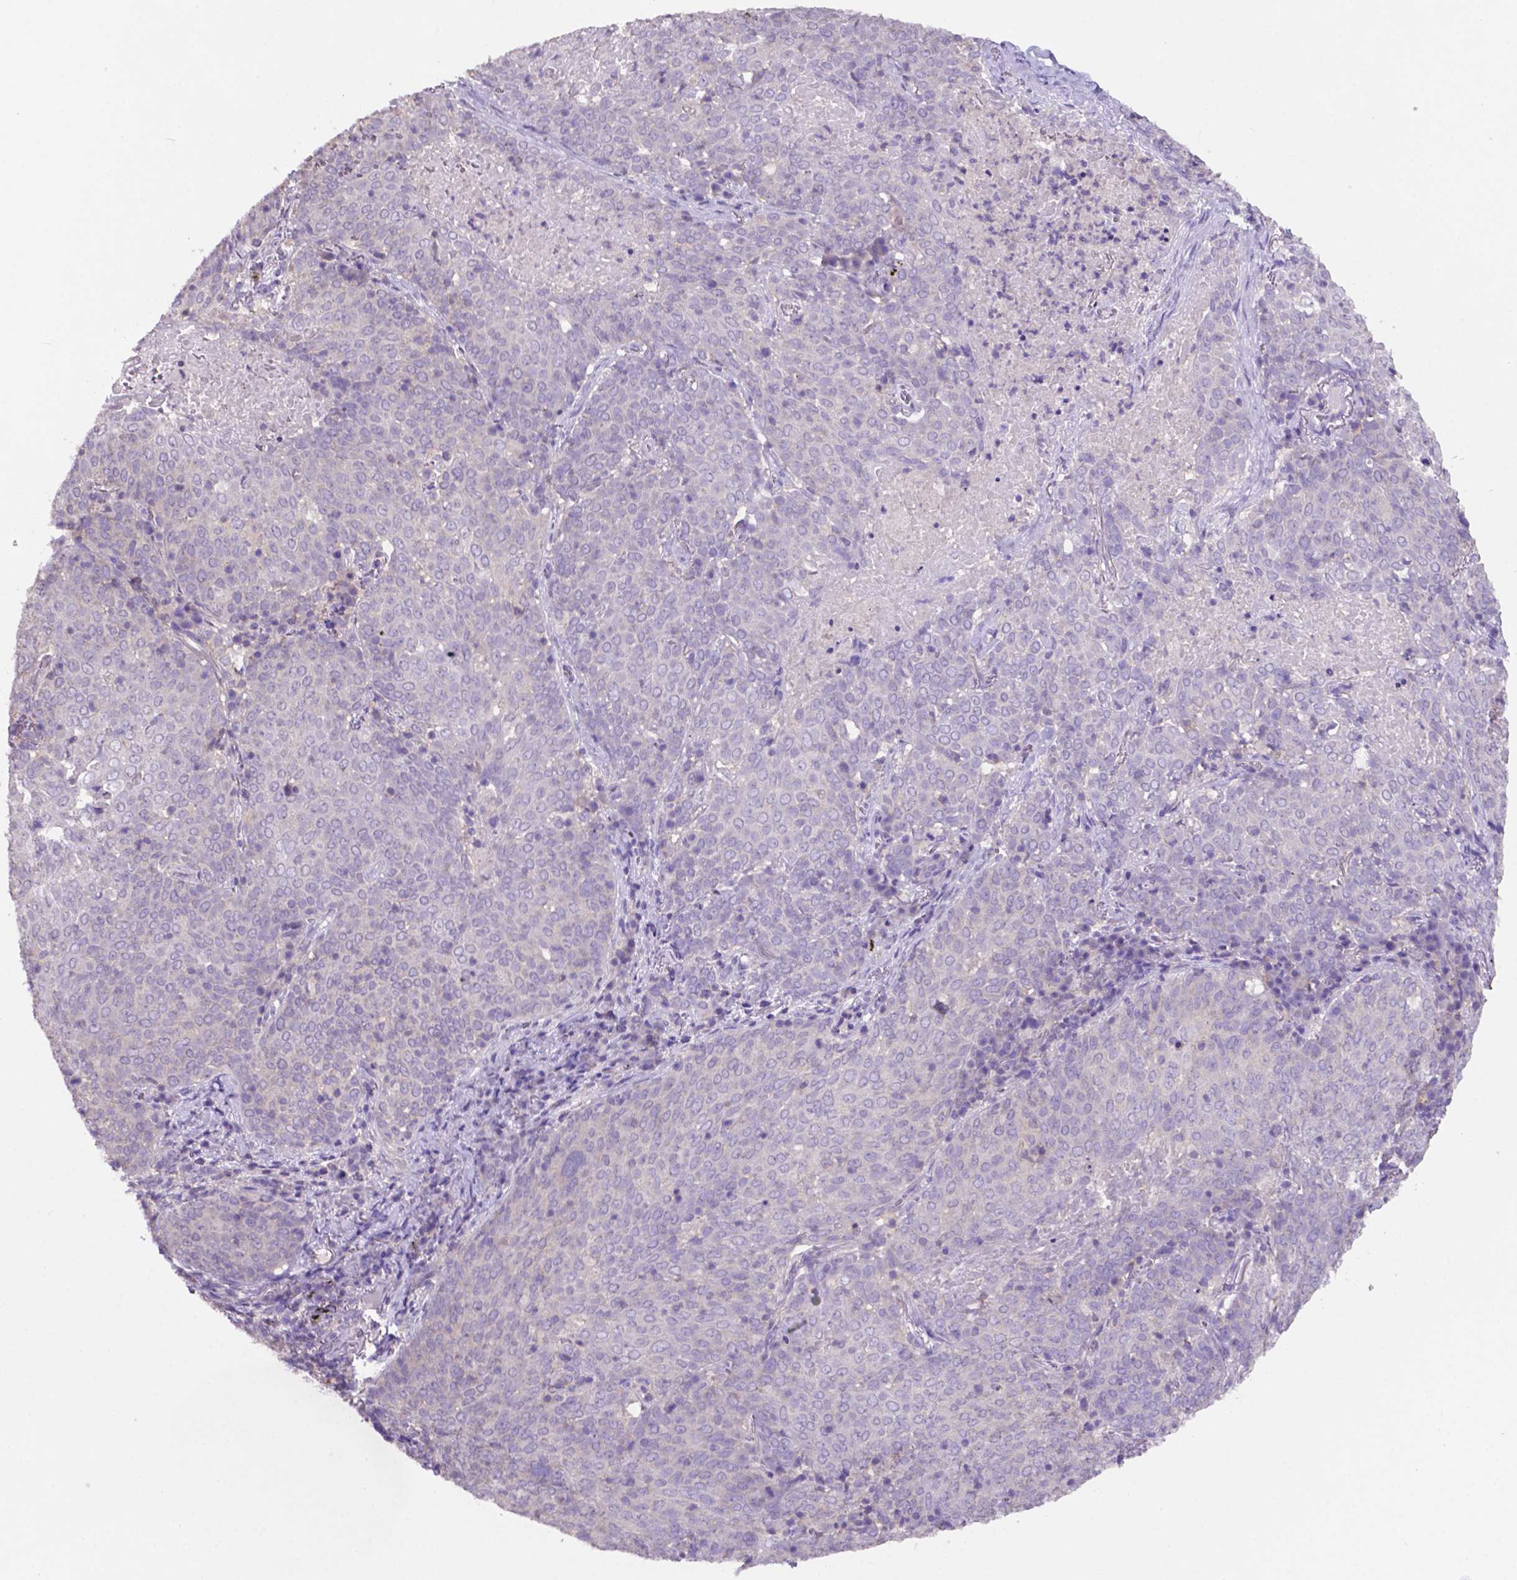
{"staining": {"intensity": "negative", "quantity": "none", "location": "none"}, "tissue": "lung cancer", "cell_type": "Tumor cells", "image_type": "cancer", "snomed": [{"axis": "morphology", "description": "Squamous cell carcinoma, NOS"}, {"axis": "topography", "description": "Lung"}], "caption": "Protein analysis of squamous cell carcinoma (lung) reveals no significant positivity in tumor cells.", "gene": "PRPS2", "patient": {"sex": "male", "age": 82}}